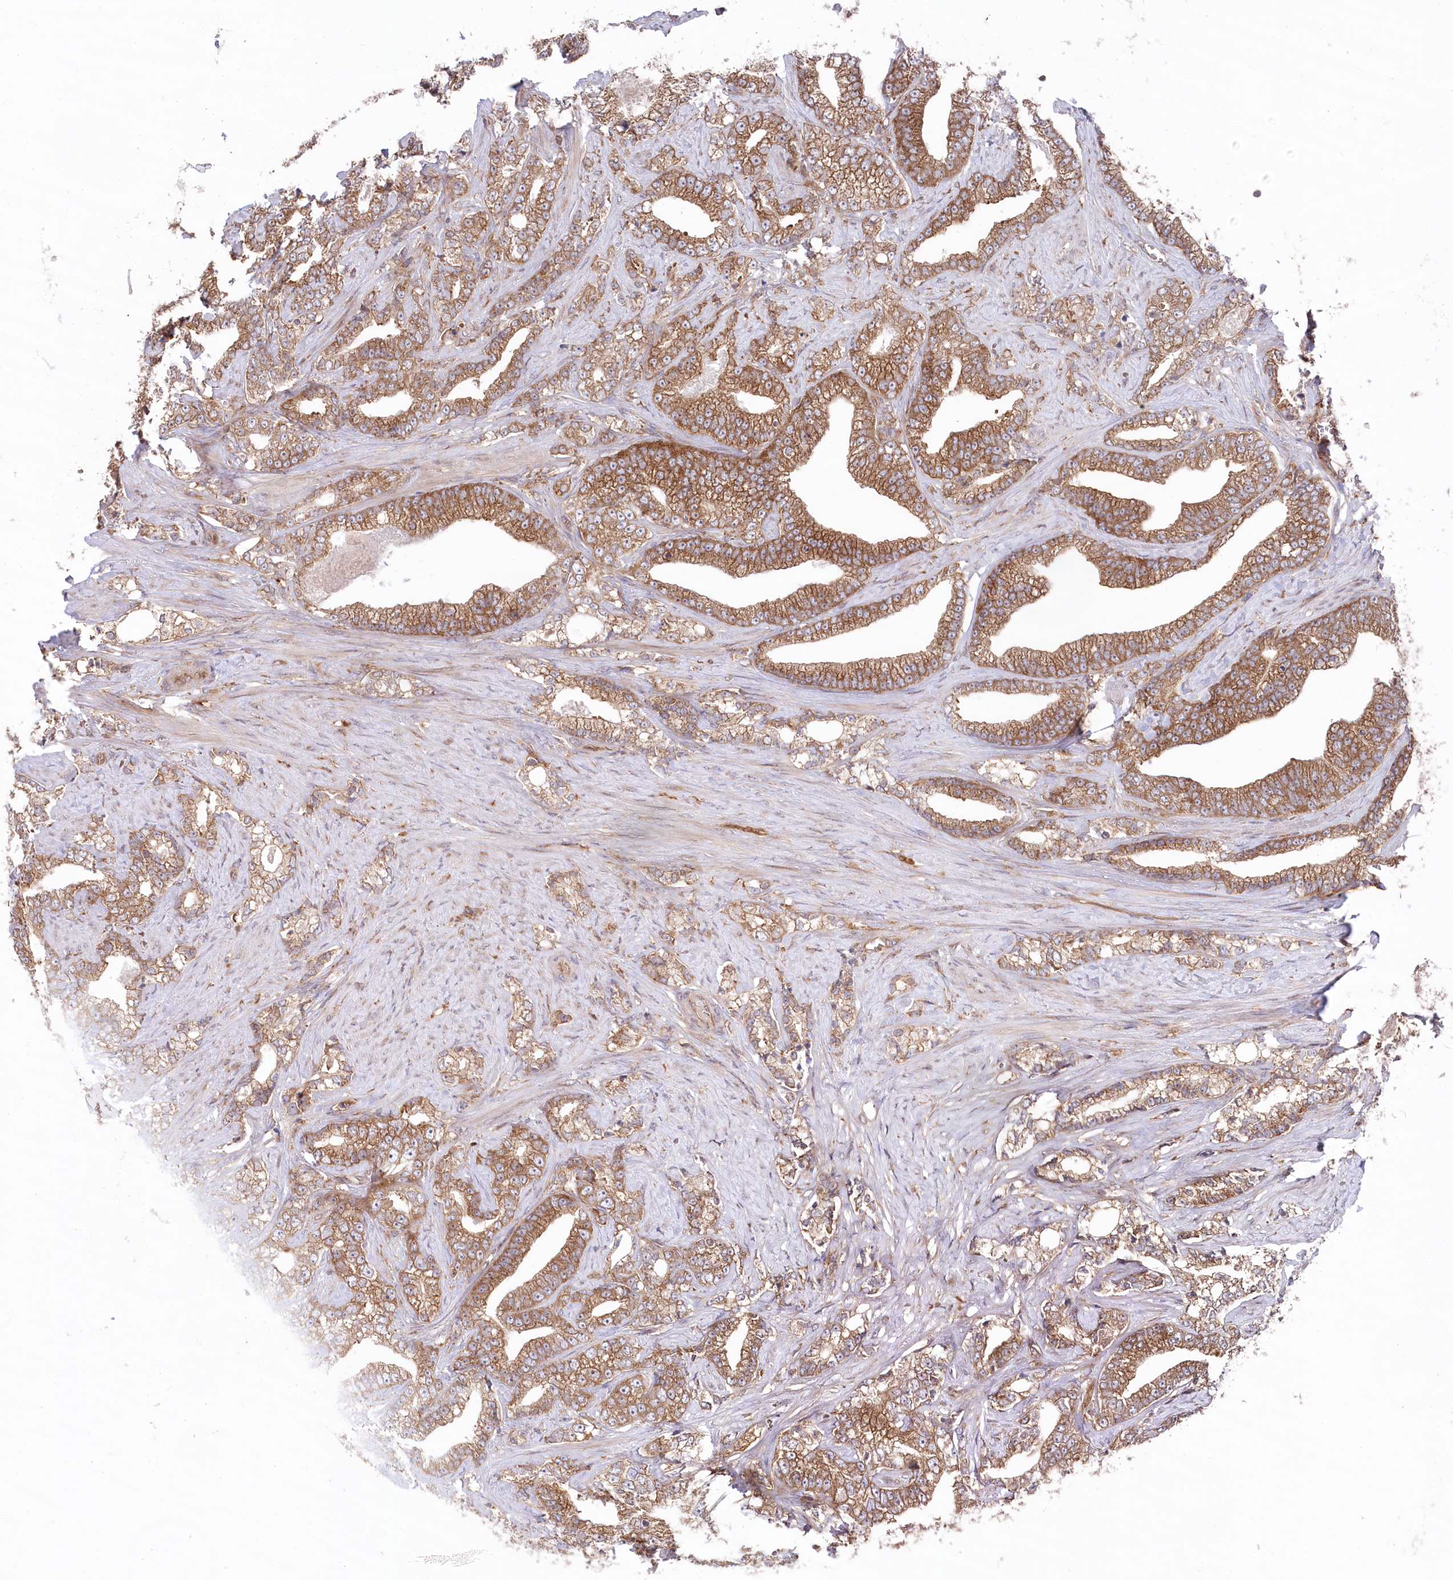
{"staining": {"intensity": "moderate", "quantity": ">75%", "location": "cytoplasmic/membranous"}, "tissue": "prostate cancer", "cell_type": "Tumor cells", "image_type": "cancer", "snomed": [{"axis": "morphology", "description": "Adenocarcinoma, High grade"}, {"axis": "topography", "description": "Prostate and seminal vesicle, NOS"}], "caption": "About >75% of tumor cells in adenocarcinoma (high-grade) (prostate) display moderate cytoplasmic/membranous protein positivity as visualized by brown immunohistochemical staining.", "gene": "PPP1R21", "patient": {"sex": "male", "age": 67}}